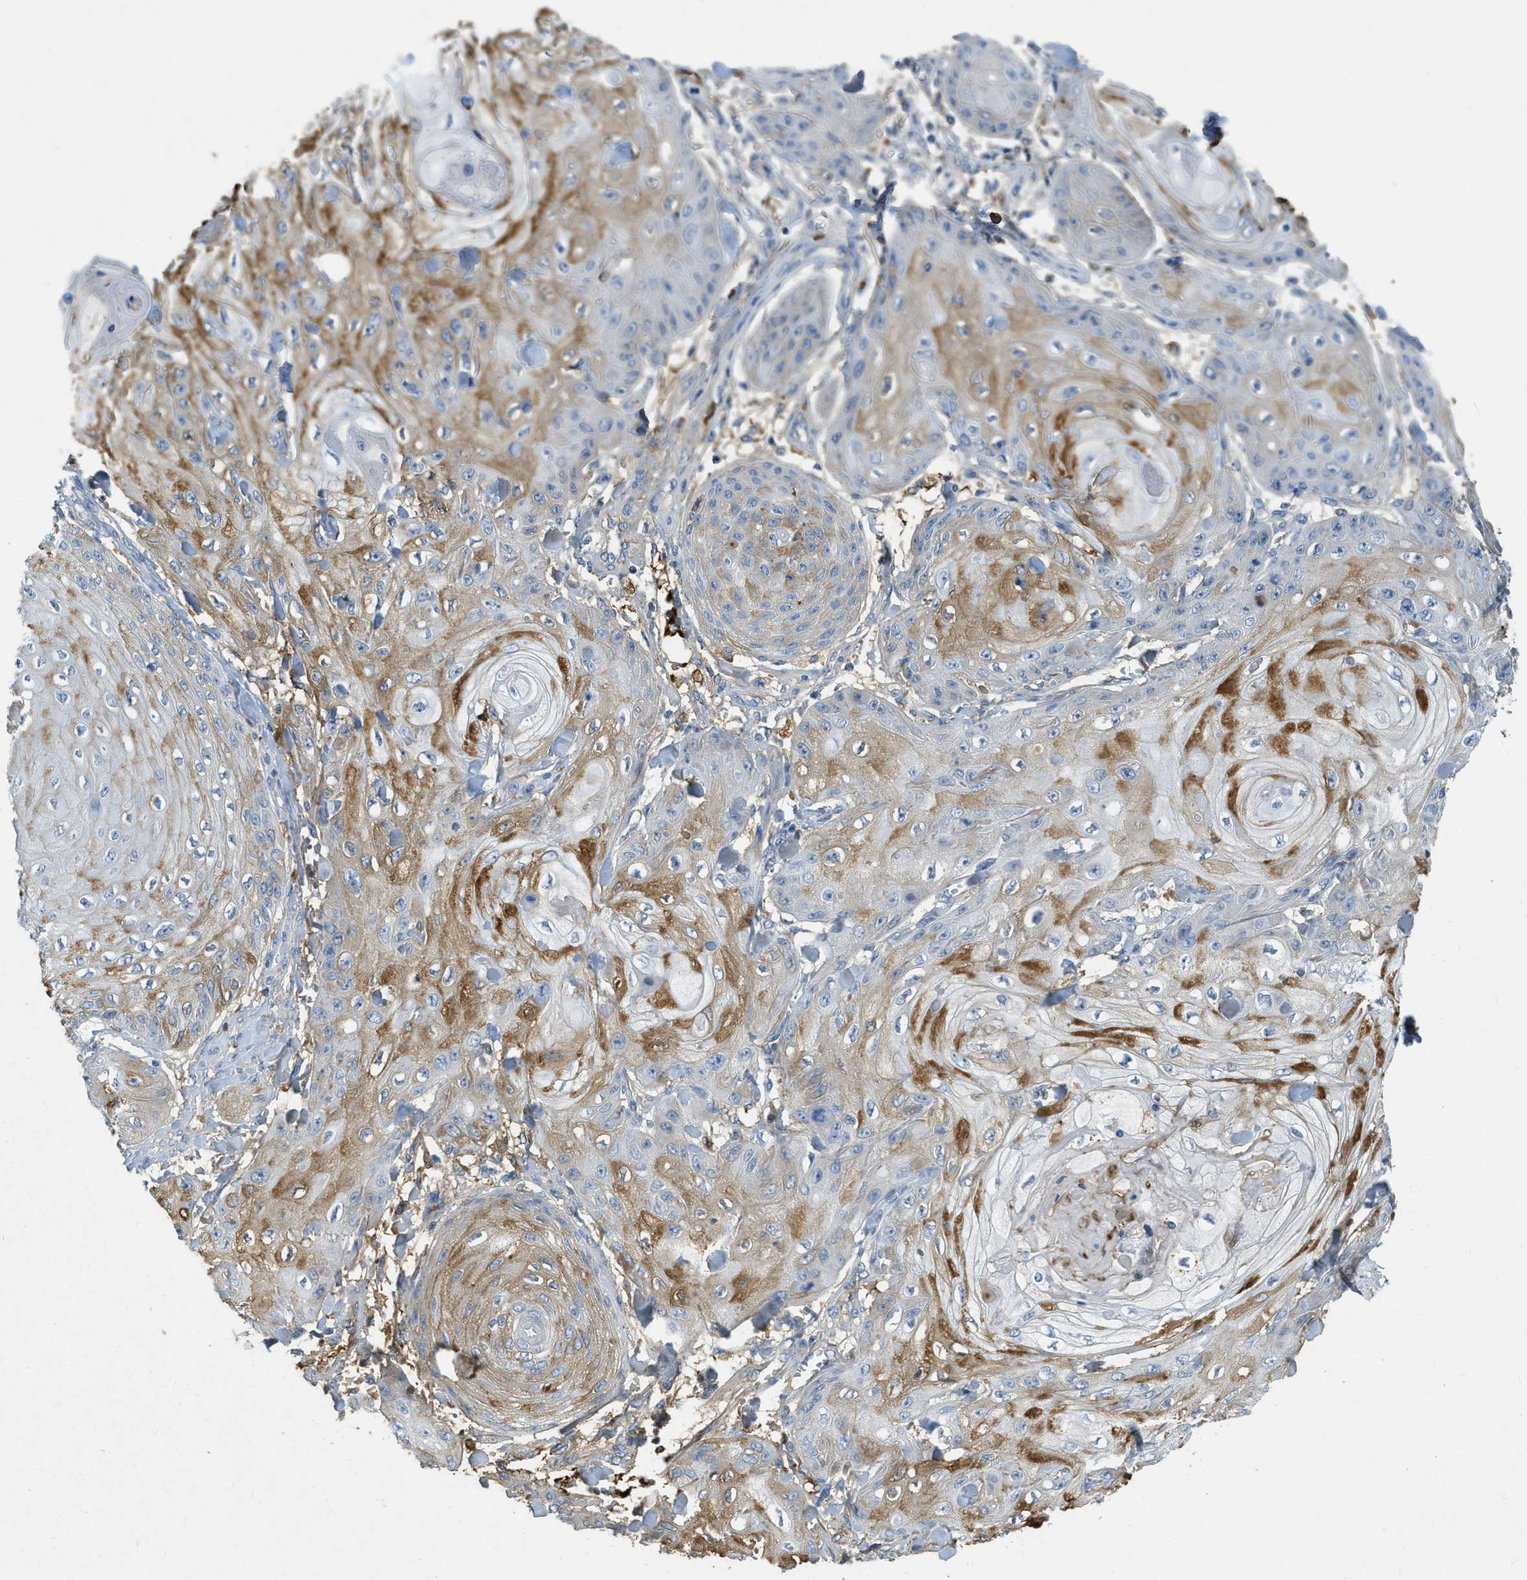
{"staining": {"intensity": "moderate", "quantity": "25%-75%", "location": "cytoplasmic/membranous"}, "tissue": "skin cancer", "cell_type": "Tumor cells", "image_type": "cancer", "snomed": [{"axis": "morphology", "description": "Squamous cell carcinoma, NOS"}, {"axis": "topography", "description": "Skin"}], "caption": "A histopathology image of human squamous cell carcinoma (skin) stained for a protein demonstrates moderate cytoplasmic/membranous brown staining in tumor cells.", "gene": "PRTN3", "patient": {"sex": "male", "age": 74}}